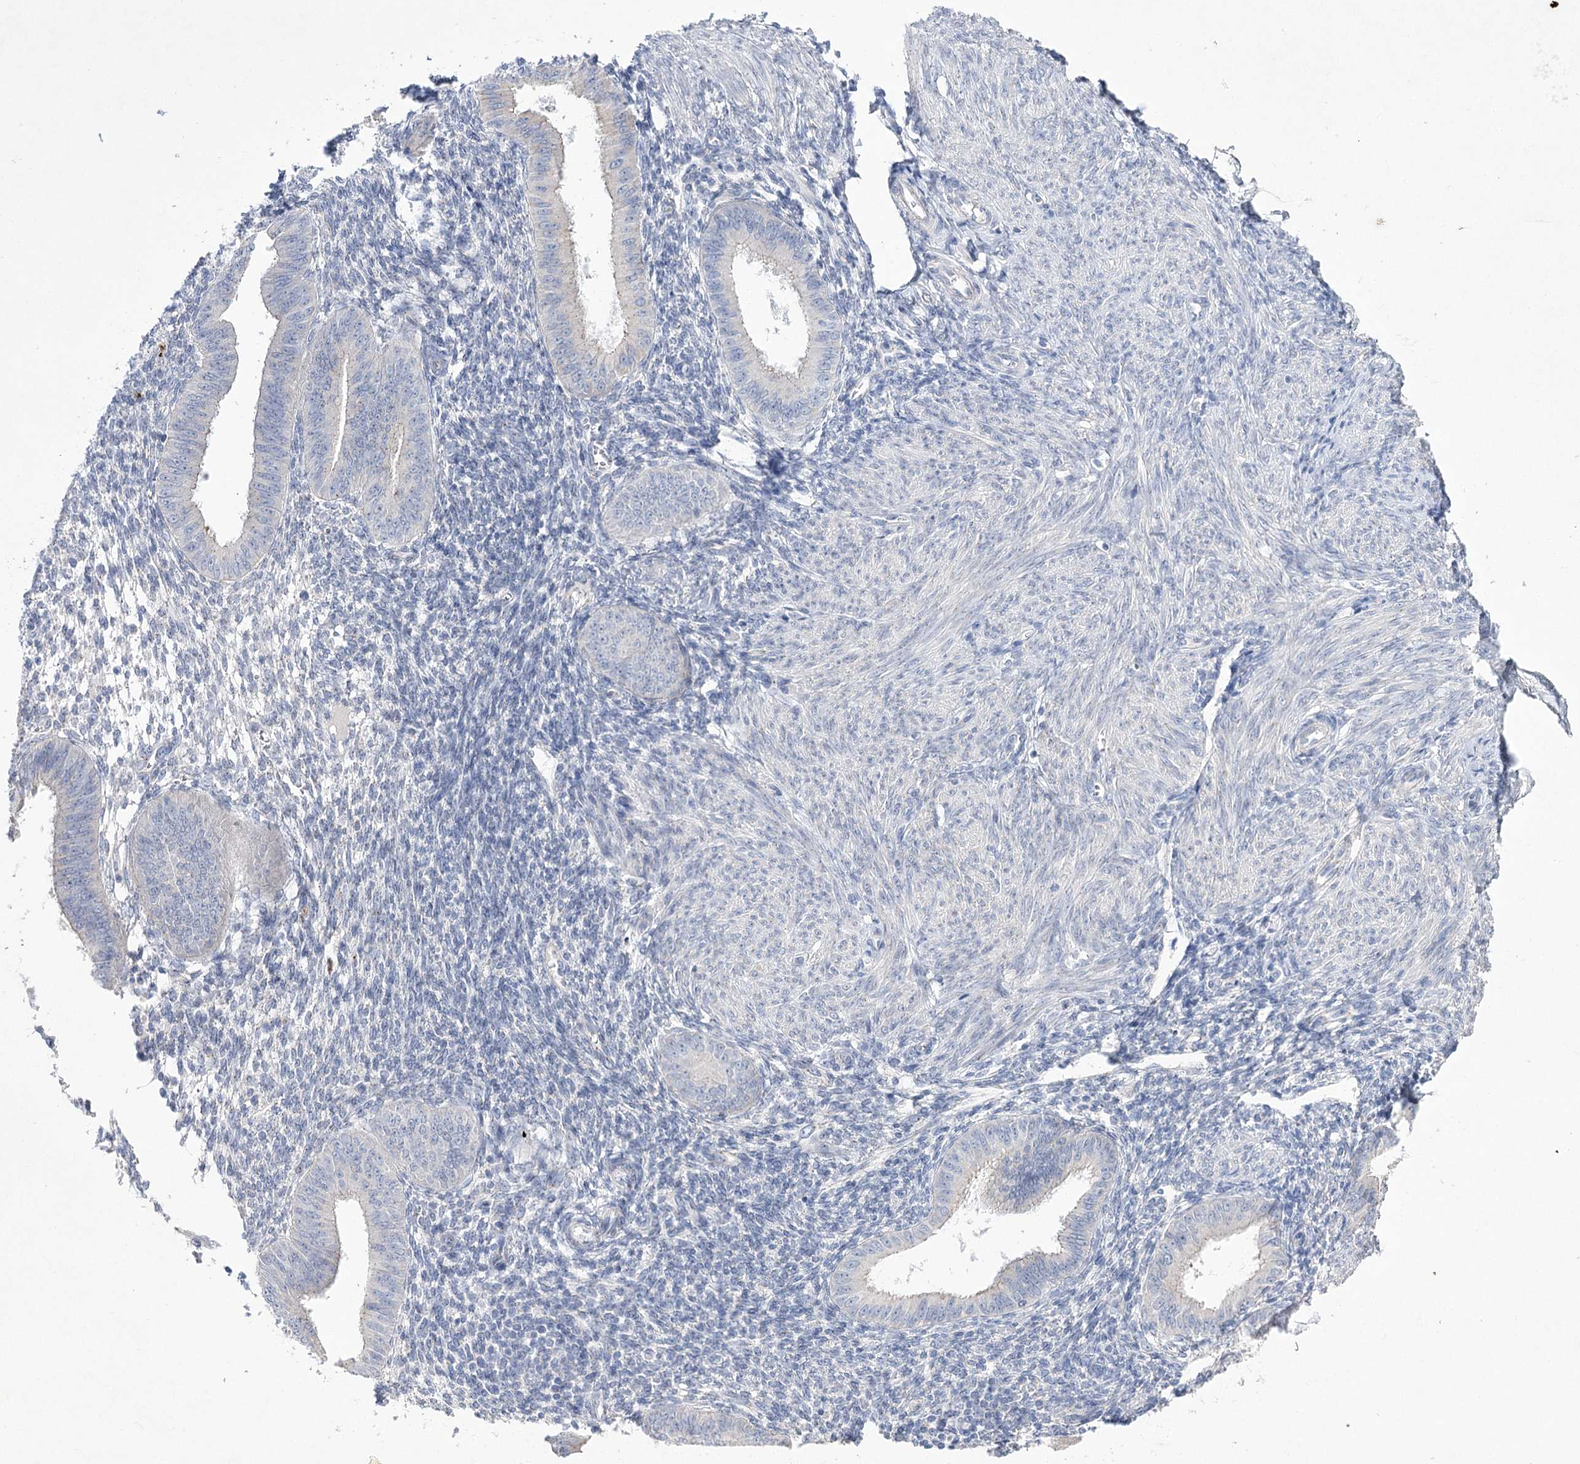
{"staining": {"intensity": "negative", "quantity": "none", "location": "none"}, "tissue": "endometrium", "cell_type": "Cells in endometrial stroma", "image_type": "normal", "snomed": [{"axis": "morphology", "description": "Normal tissue, NOS"}, {"axis": "topography", "description": "Uterus"}, {"axis": "topography", "description": "Endometrium"}], "caption": "High magnification brightfield microscopy of benign endometrium stained with DAB (3,3'-diaminobenzidine) (brown) and counterstained with hematoxylin (blue): cells in endometrial stroma show no significant expression. Brightfield microscopy of IHC stained with DAB (3,3'-diaminobenzidine) (brown) and hematoxylin (blue), captured at high magnification.", "gene": "COX15", "patient": {"sex": "female", "age": 48}}